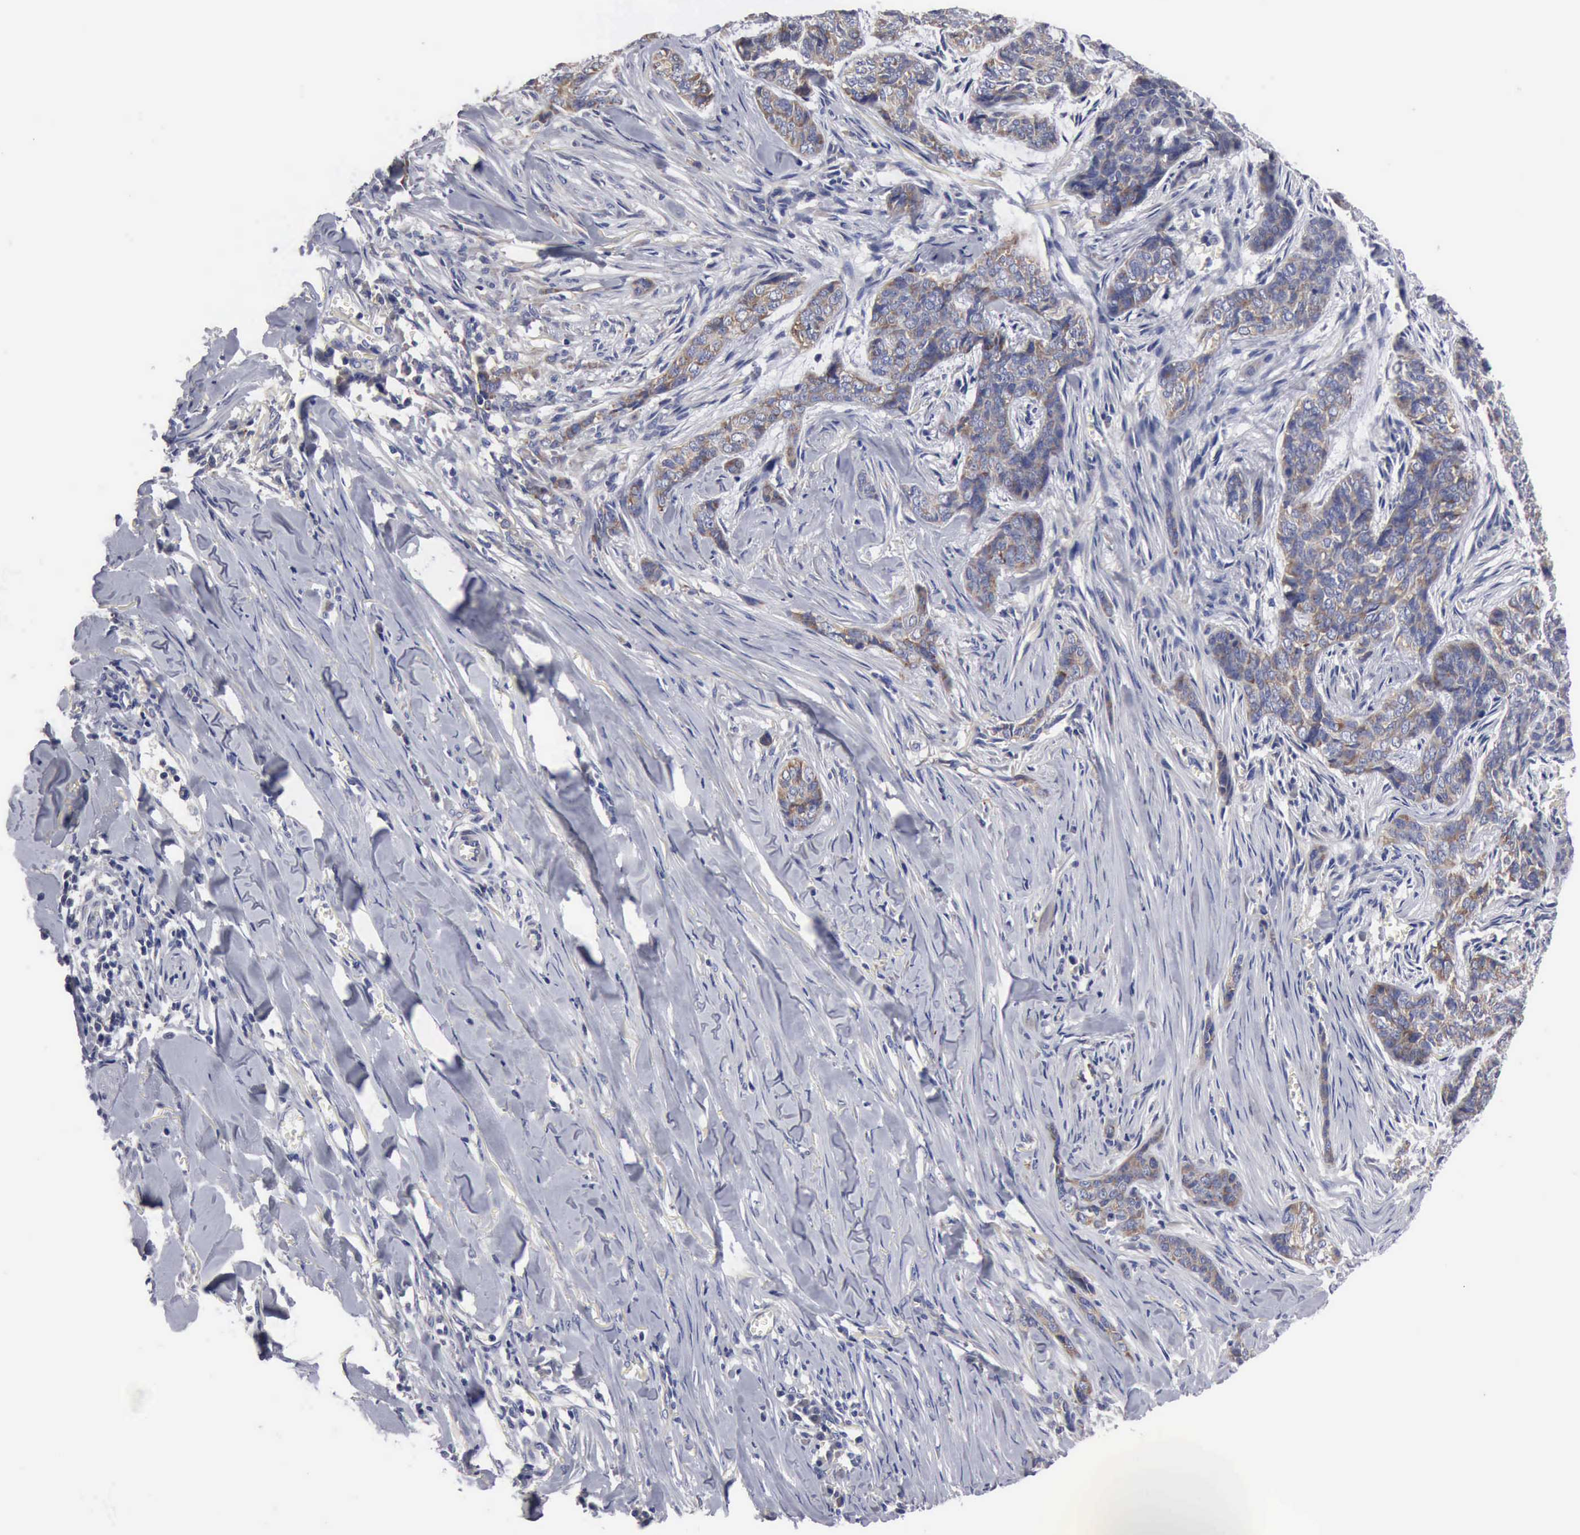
{"staining": {"intensity": "moderate", "quantity": "25%-75%", "location": "cytoplasmic/membranous"}, "tissue": "skin cancer", "cell_type": "Tumor cells", "image_type": "cancer", "snomed": [{"axis": "morphology", "description": "Normal tissue, NOS"}, {"axis": "morphology", "description": "Basal cell carcinoma"}, {"axis": "topography", "description": "Skin"}], "caption": "Immunohistochemistry (DAB) staining of basal cell carcinoma (skin) shows moderate cytoplasmic/membranous protein staining in approximately 25%-75% of tumor cells.", "gene": "TXLNG", "patient": {"sex": "female", "age": 65}}